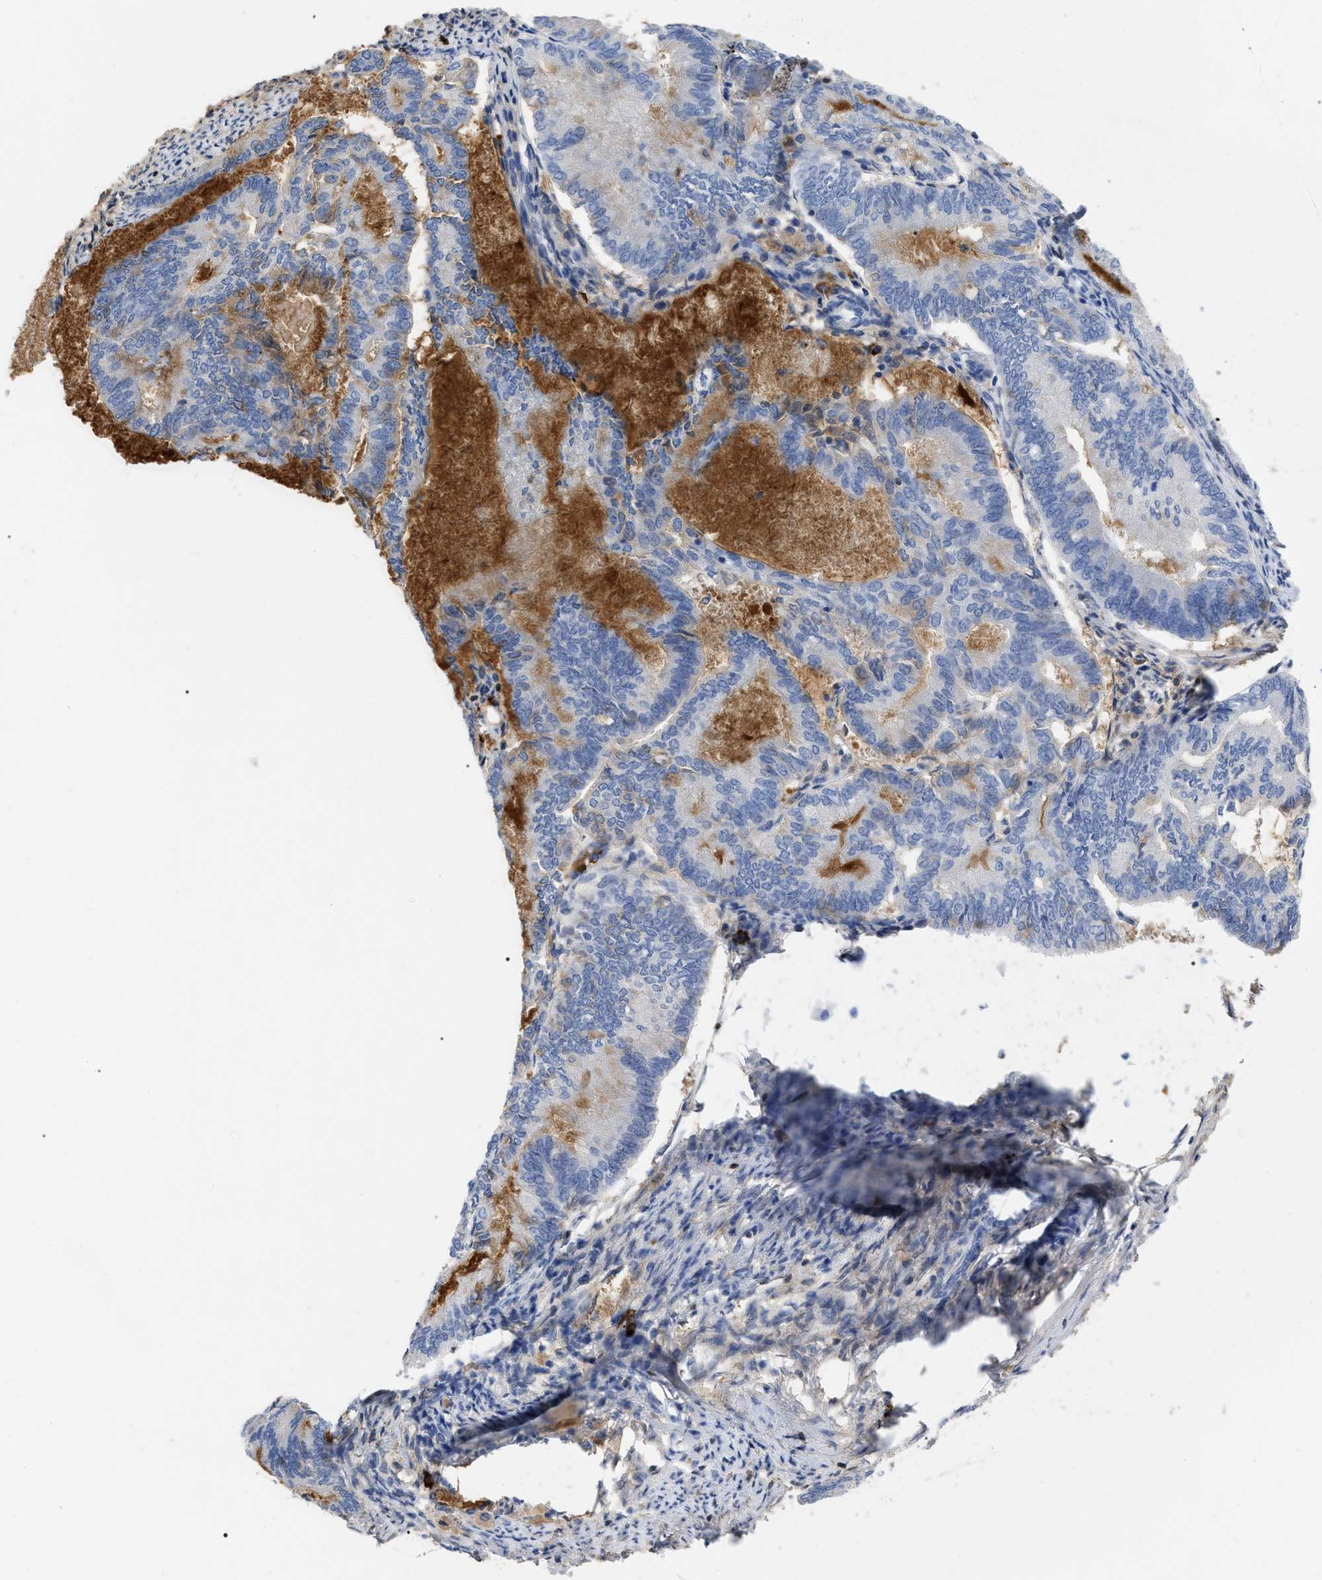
{"staining": {"intensity": "negative", "quantity": "none", "location": "none"}, "tissue": "endometrial cancer", "cell_type": "Tumor cells", "image_type": "cancer", "snomed": [{"axis": "morphology", "description": "Adenocarcinoma, NOS"}, {"axis": "topography", "description": "Endometrium"}], "caption": "High magnification brightfield microscopy of endometrial cancer (adenocarcinoma) stained with DAB (brown) and counterstained with hematoxylin (blue): tumor cells show no significant expression.", "gene": "IGHV5-51", "patient": {"sex": "female", "age": 86}}